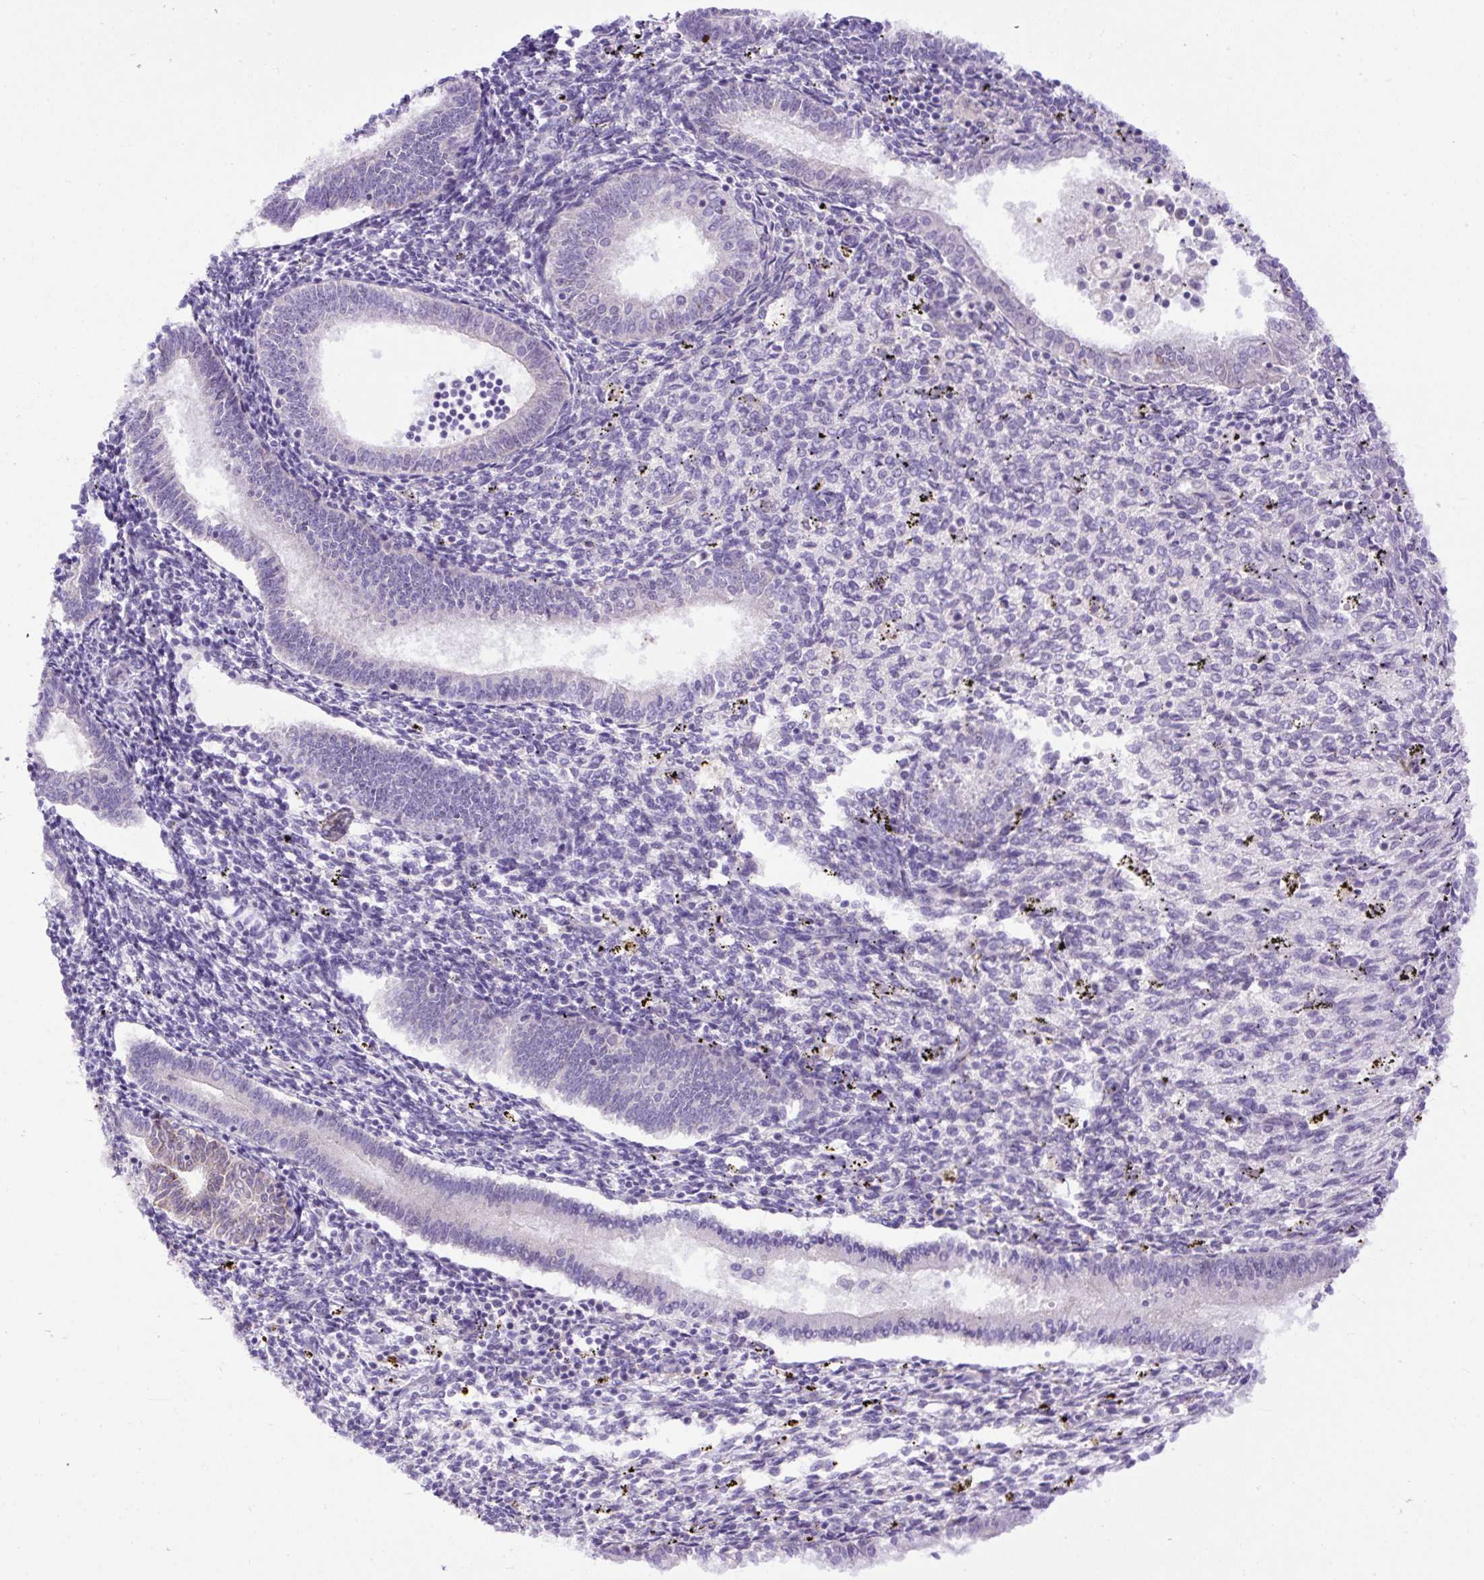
{"staining": {"intensity": "negative", "quantity": "none", "location": "none"}, "tissue": "endometrium", "cell_type": "Cells in endometrial stroma", "image_type": "normal", "snomed": [{"axis": "morphology", "description": "Normal tissue, NOS"}, {"axis": "topography", "description": "Endometrium"}], "caption": "Immunohistochemistry (IHC) of normal endometrium reveals no staining in cells in endometrial stroma.", "gene": "SPTBN5", "patient": {"sex": "female", "age": 41}}